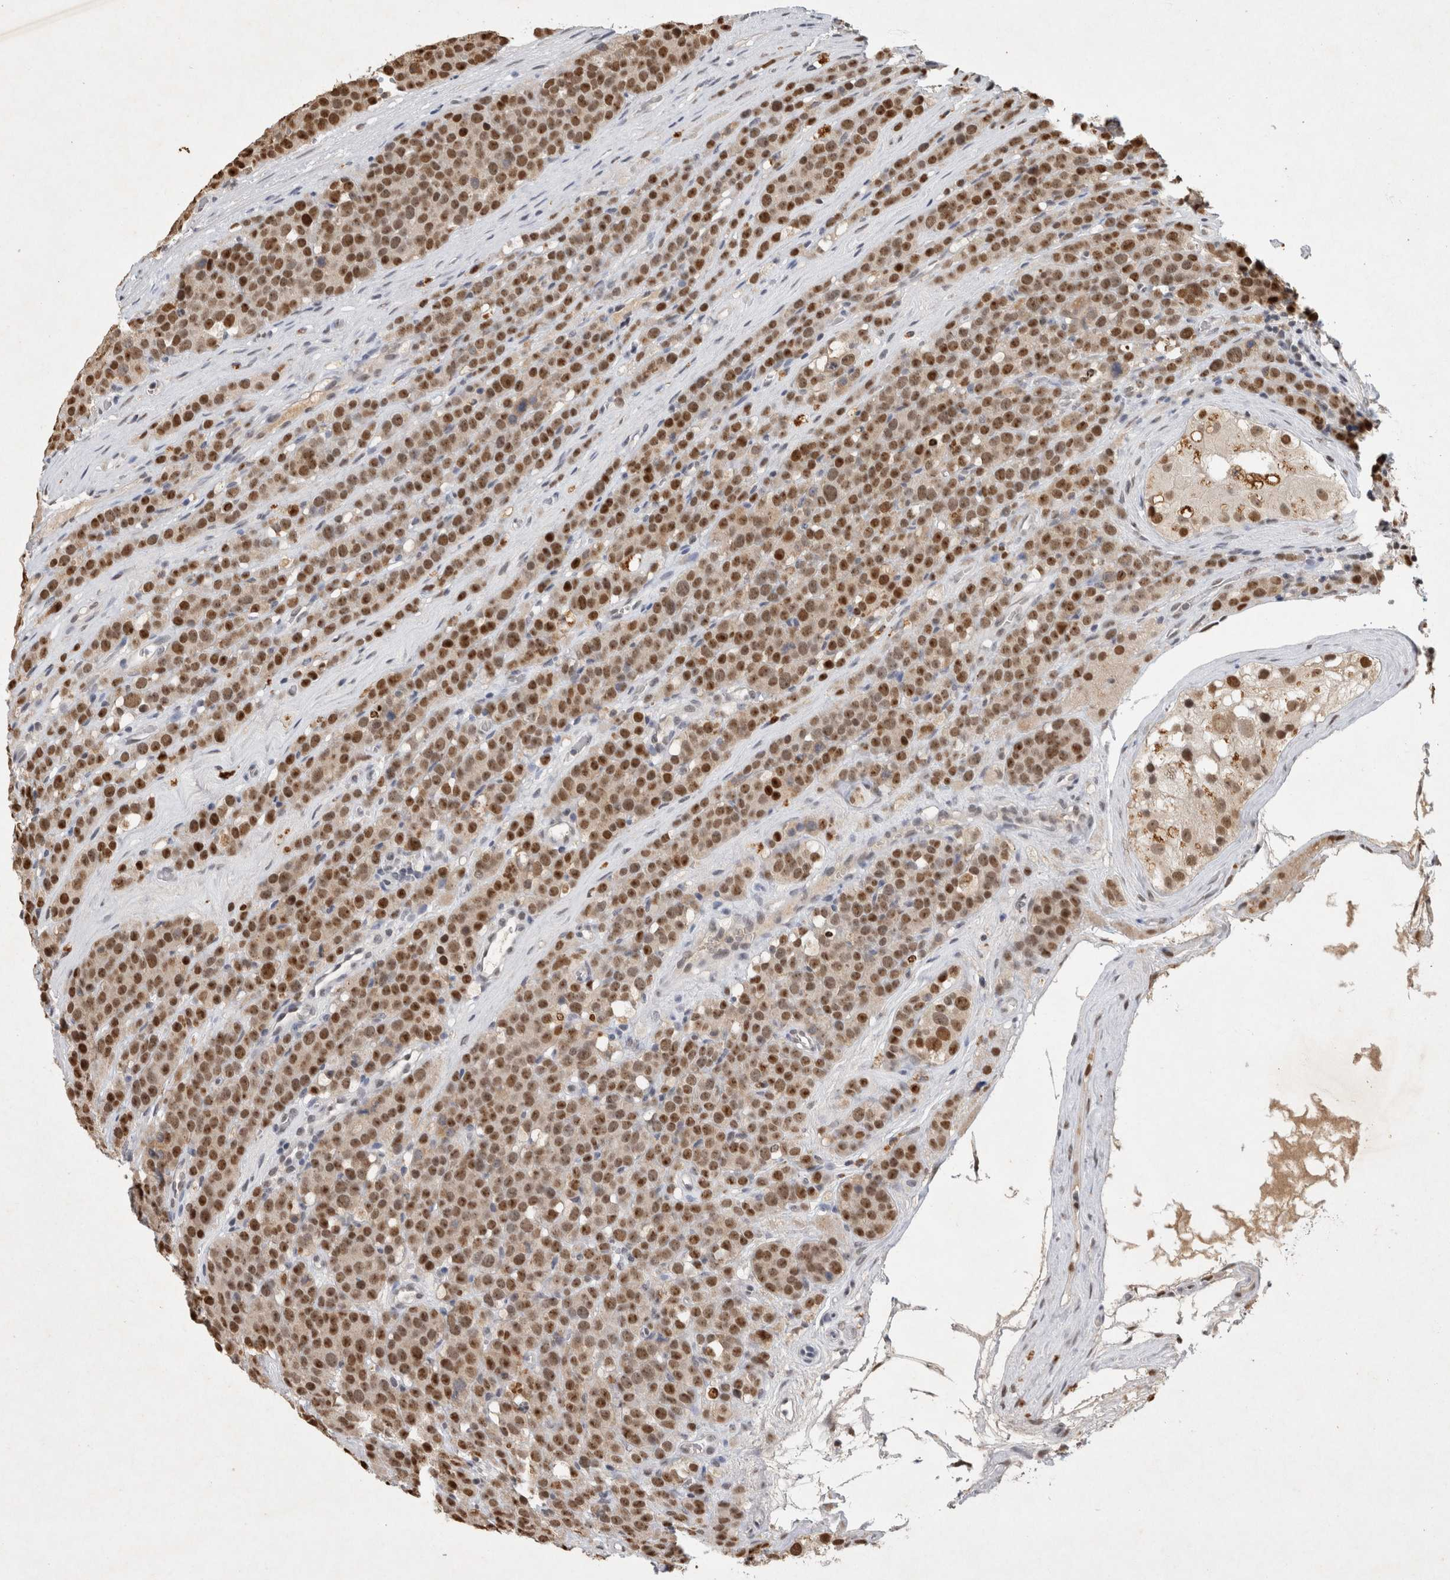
{"staining": {"intensity": "strong", "quantity": "25%-75%", "location": "cytoplasmic/membranous,nuclear"}, "tissue": "testis cancer", "cell_type": "Tumor cells", "image_type": "cancer", "snomed": [{"axis": "morphology", "description": "Seminoma, NOS"}, {"axis": "topography", "description": "Testis"}], "caption": "Immunohistochemistry (IHC) image of seminoma (testis) stained for a protein (brown), which reveals high levels of strong cytoplasmic/membranous and nuclear staining in approximately 25%-75% of tumor cells.", "gene": "XRCC5", "patient": {"sex": "male", "age": 71}}